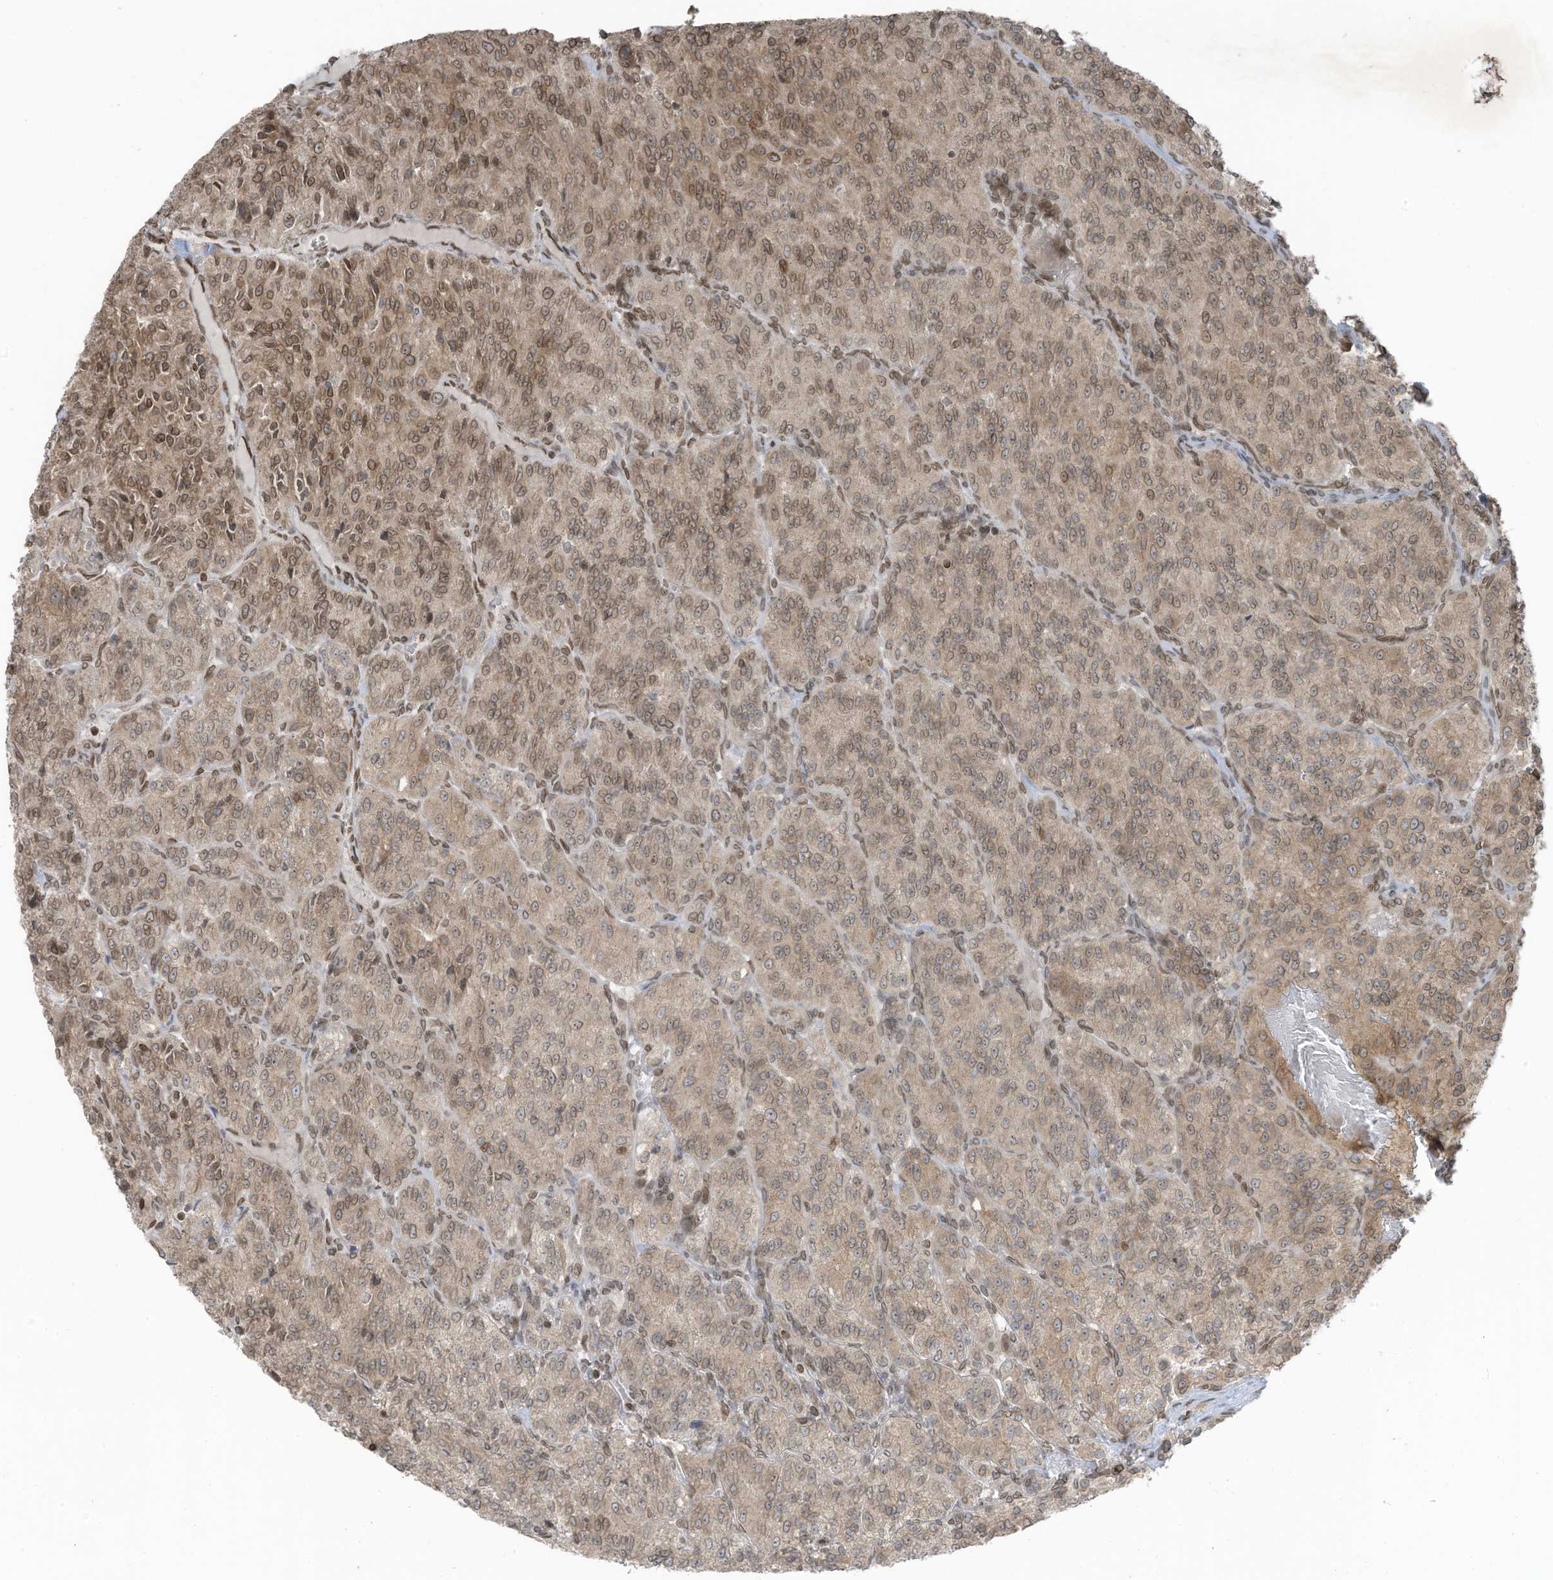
{"staining": {"intensity": "moderate", "quantity": ">75%", "location": "cytoplasmic/membranous,nuclear"}, "tissue": "renal cancer", "cell_type": "Tumor cells", "image_type": "cancer", "snomed": [{"axis": "morphology", "description": "Adenocarcinoma, NOS"}, {"axis": "topography", "description": "Kidney"}], "caption": "This is an image of immunohistochemistry (IHC) staining of renal adenocarcinoma, which shows moderate expression in the cytoplasmic/membranous and nuclear of tumor cells.", "gene": "RABL3", "patient": {"sex": "female", "age": 63}}